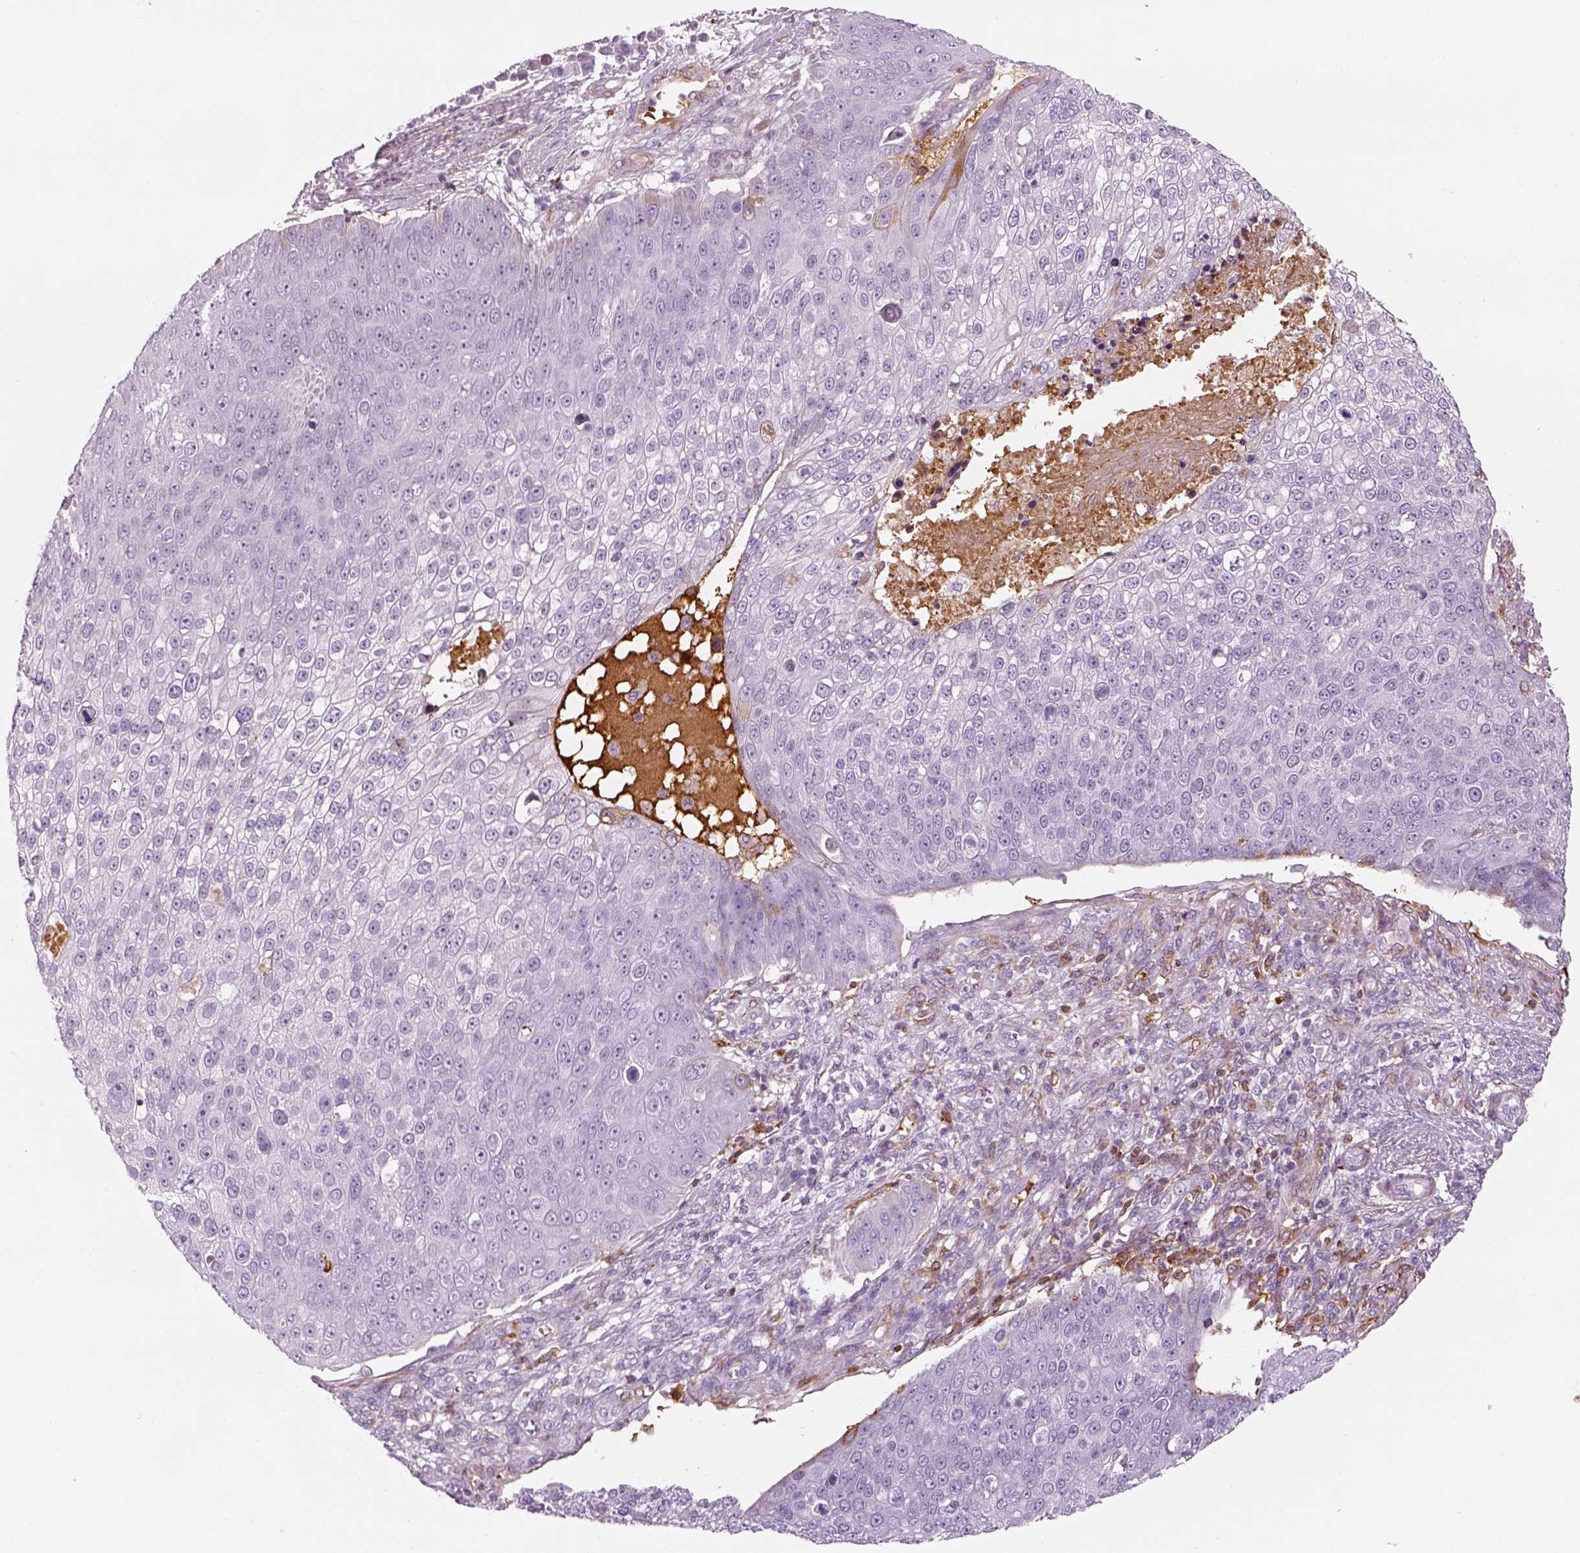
{"staining": {"intensity": "negative", "quantity": "none", "location": "none"}, "tissue": "skin cancer", "cell_type": "Tumor cells", "image_type": "cancer", "snomed": [{"axis": "morphology", "description": "Squamous cell carcinoma, NOS"}, {"axis": "topography", "description": "Skin"}], "caption": "Skin cancer (squamous cell carcinoma) was stained to show a protein in brown. There is no significant positivity in tumor cells.", "gene": "PABPC1L2B", "patient": {"sex": "male", "age": 71}}